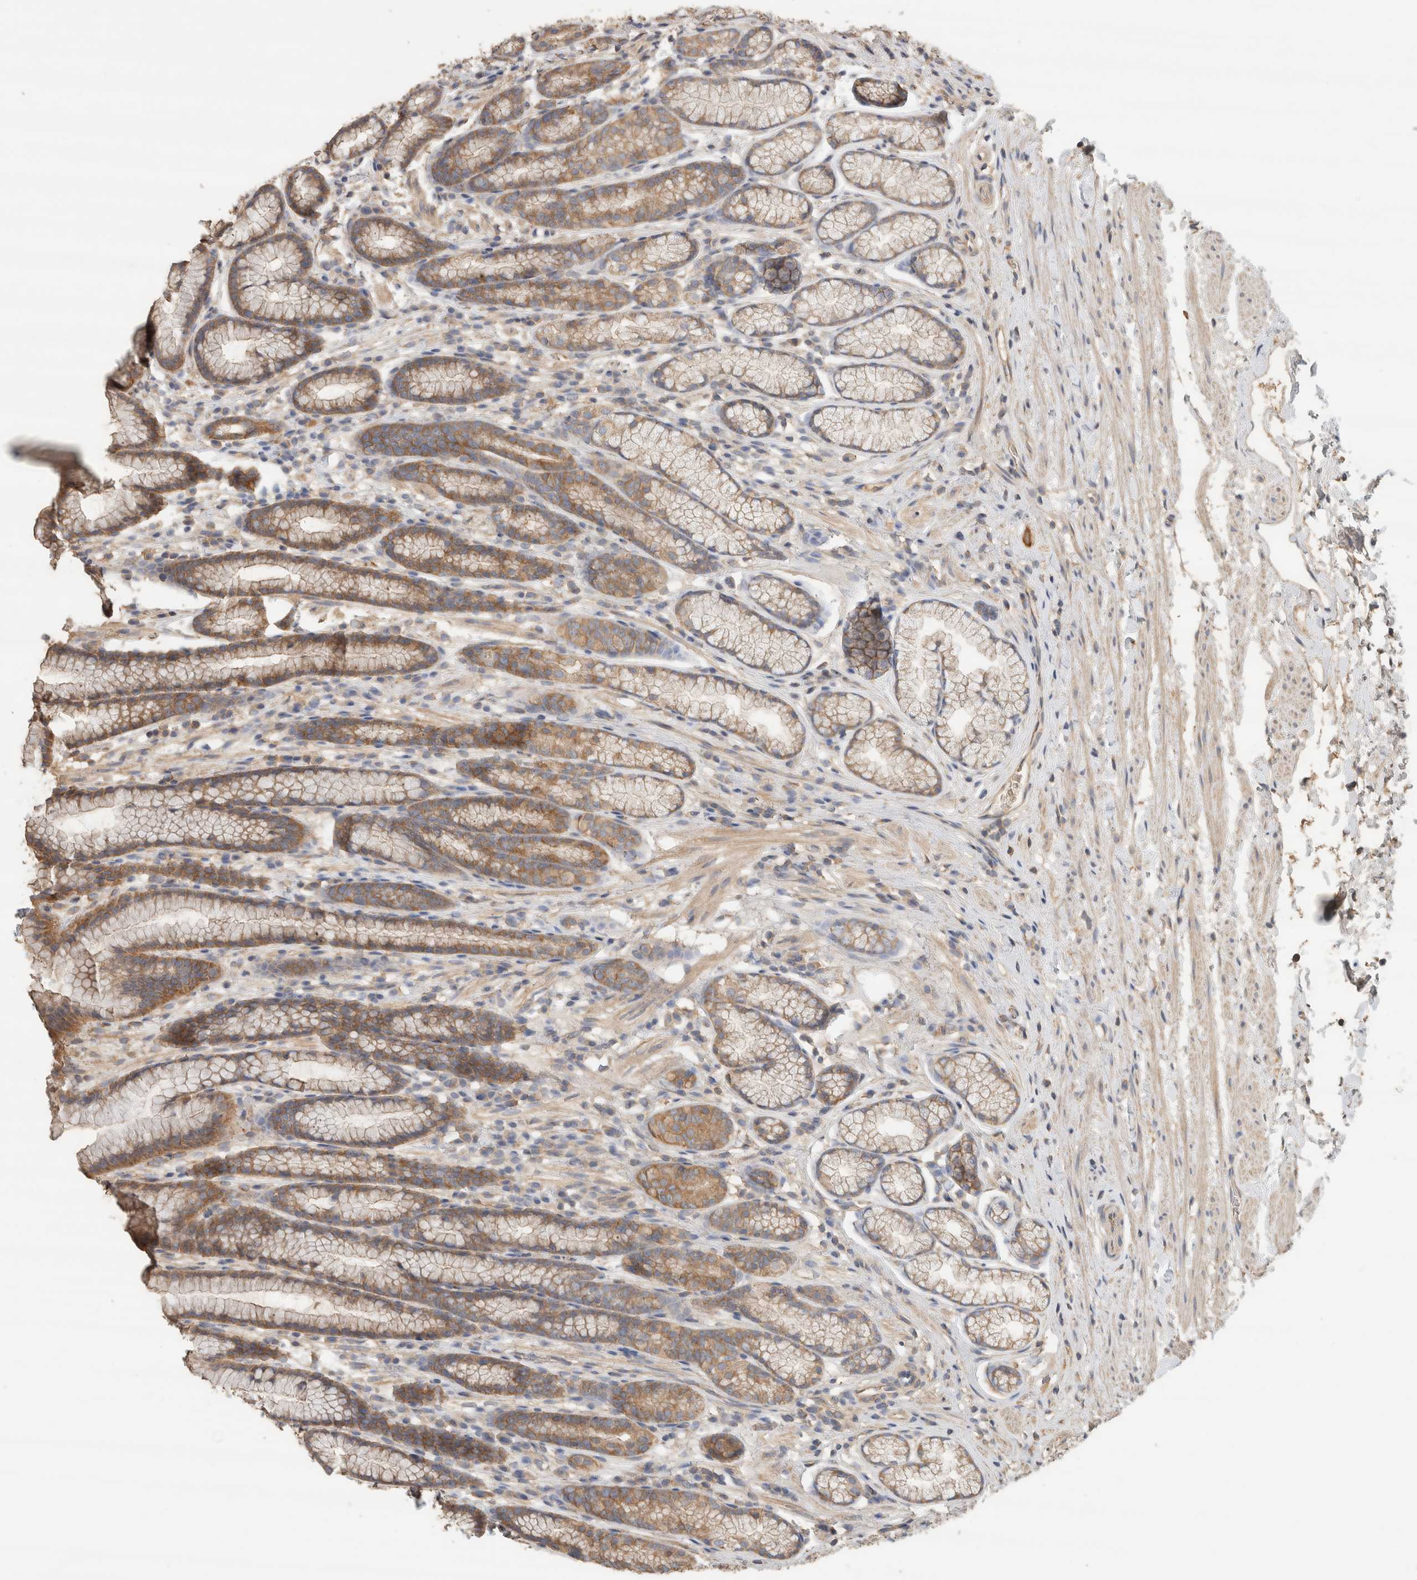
{"staining": {"intensity": "moderate", "quantity": "25%-75%", "location": "cytoplasmic/membranous"}, "tissue": "stomach", "cell_type": "Glandular cells", "image_type": "normal", "snomed": [{"axis": "morphology", "description": "Normal tissue, NOS"}, {"axis": "topography", "description": "Stomach"}], "caption": "Immunohistochemistry (IHC) micrograph of benign stomach: human stomach stained using IHC reveals medium levels of moderate protein expression localized specifically in the cytoplasmic/membranous of glandular cells, appearing as a cytoplasmic/membranous brown color.", "gene": "EIF4G3", "patient": {"sex": "male", "age": 42}}